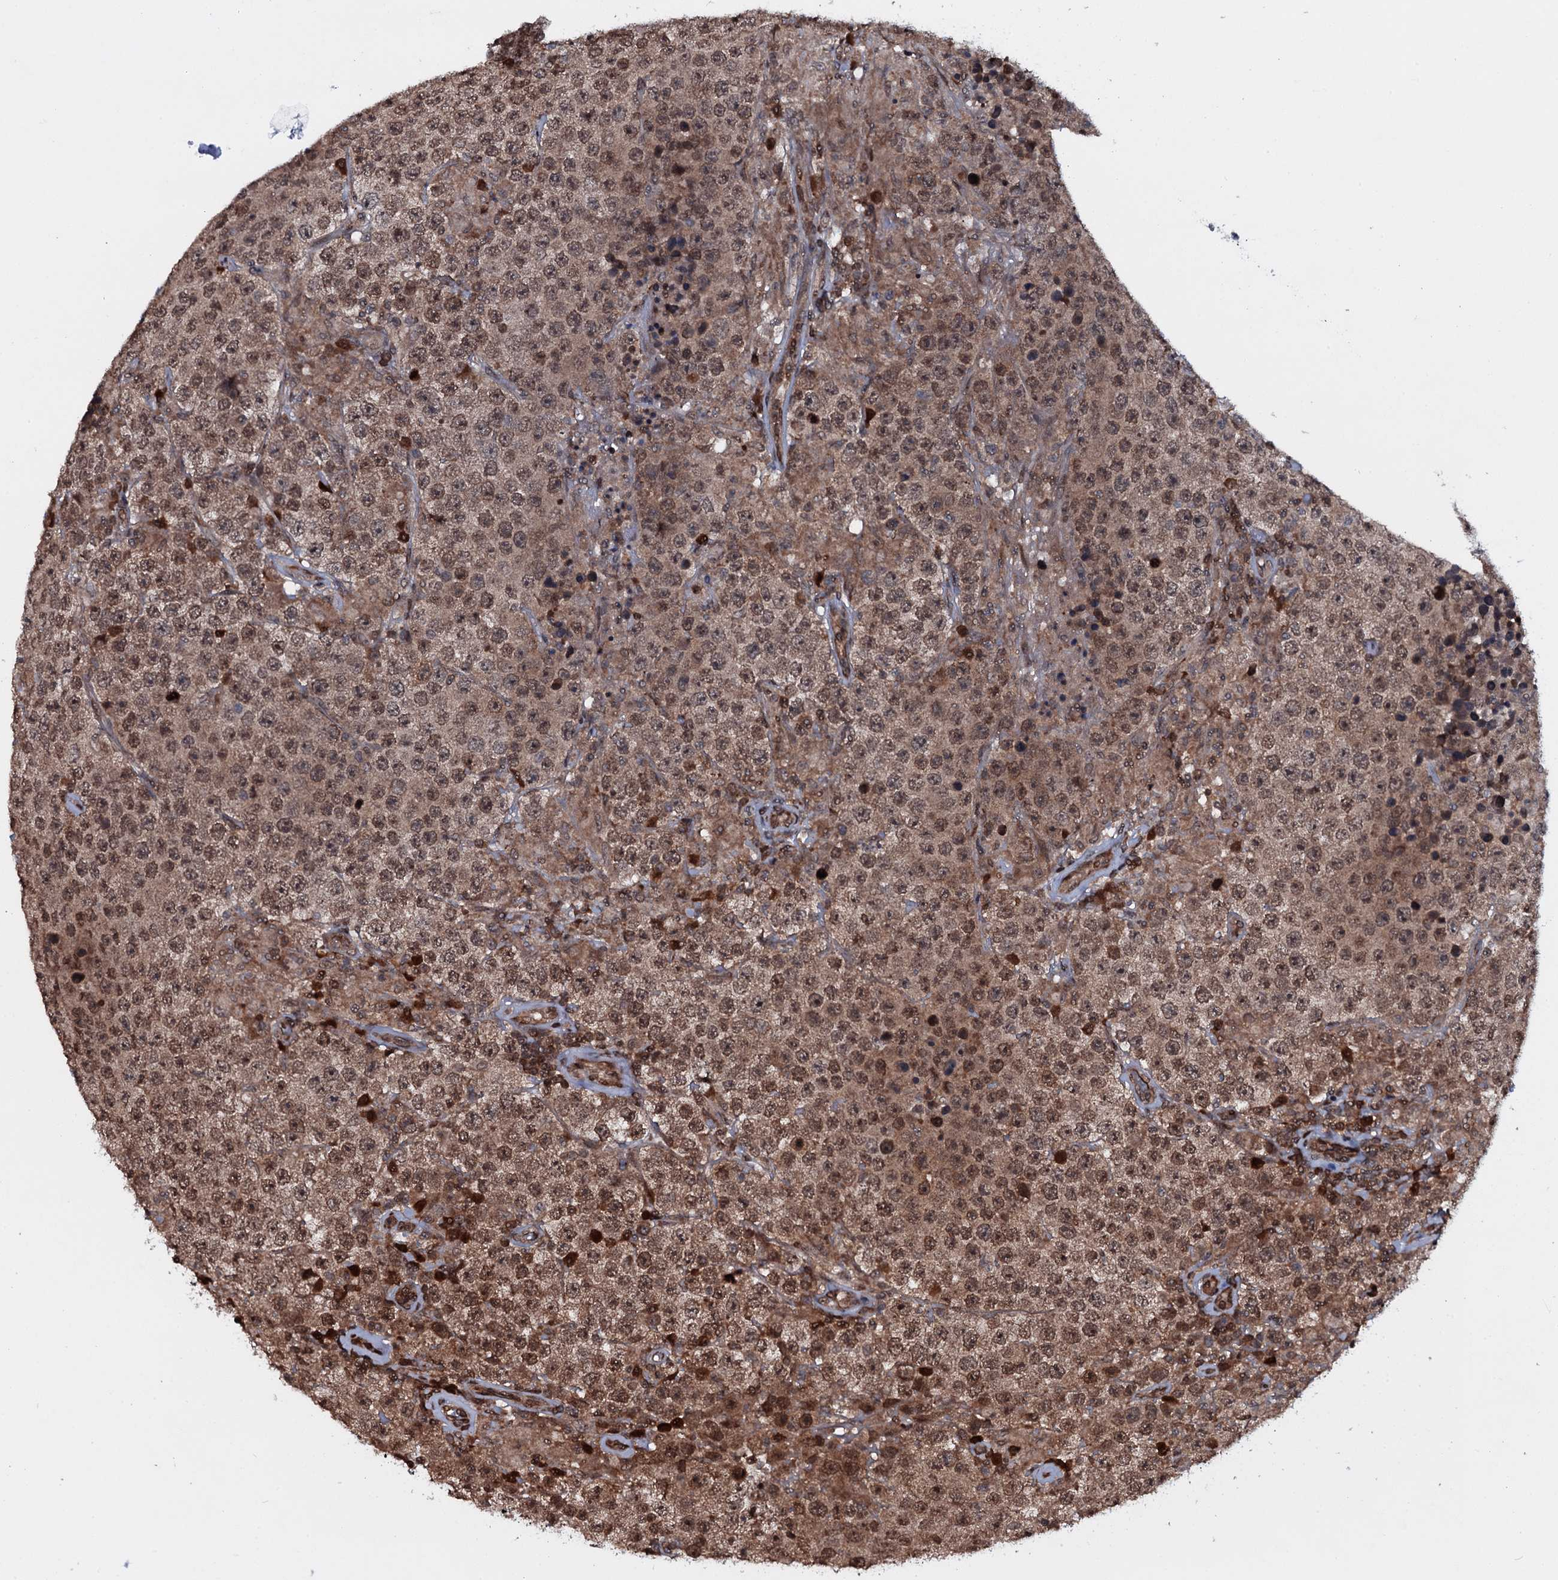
{"staining": {"intensity": "moderate", "quantity": ">75%", "location": "cytoplasmic/membranous,nuclear"}, "tissue": "testis cancer", "cell_type": "Tumor cells", "image_type": "cancer", "snomed": [{"axis": "morphology", "description": "Normal tissue, NOS"}, {"axis": "morphology", "description": "Urothelial carcinoma, High grade"}, {"axis": "morphology", "description": "Seminoma, NOS"}, {"axis": "morphology", "description": "Carcinoma, Embryonal, NOS"}, {"axis": "topography", "description": "Urinary bladder"}, {"axis": "topography", "description": "Testis"}], "caption": "Moderate cytoplasmic/membranous and nuclear positivity for a protein is seen in about >75% of tumor cells of testis cancer (seminoma) using immunohistochemistry (IHC).", "gene": "HDDC3", "patient": {"sex": "male", "age": 41}}